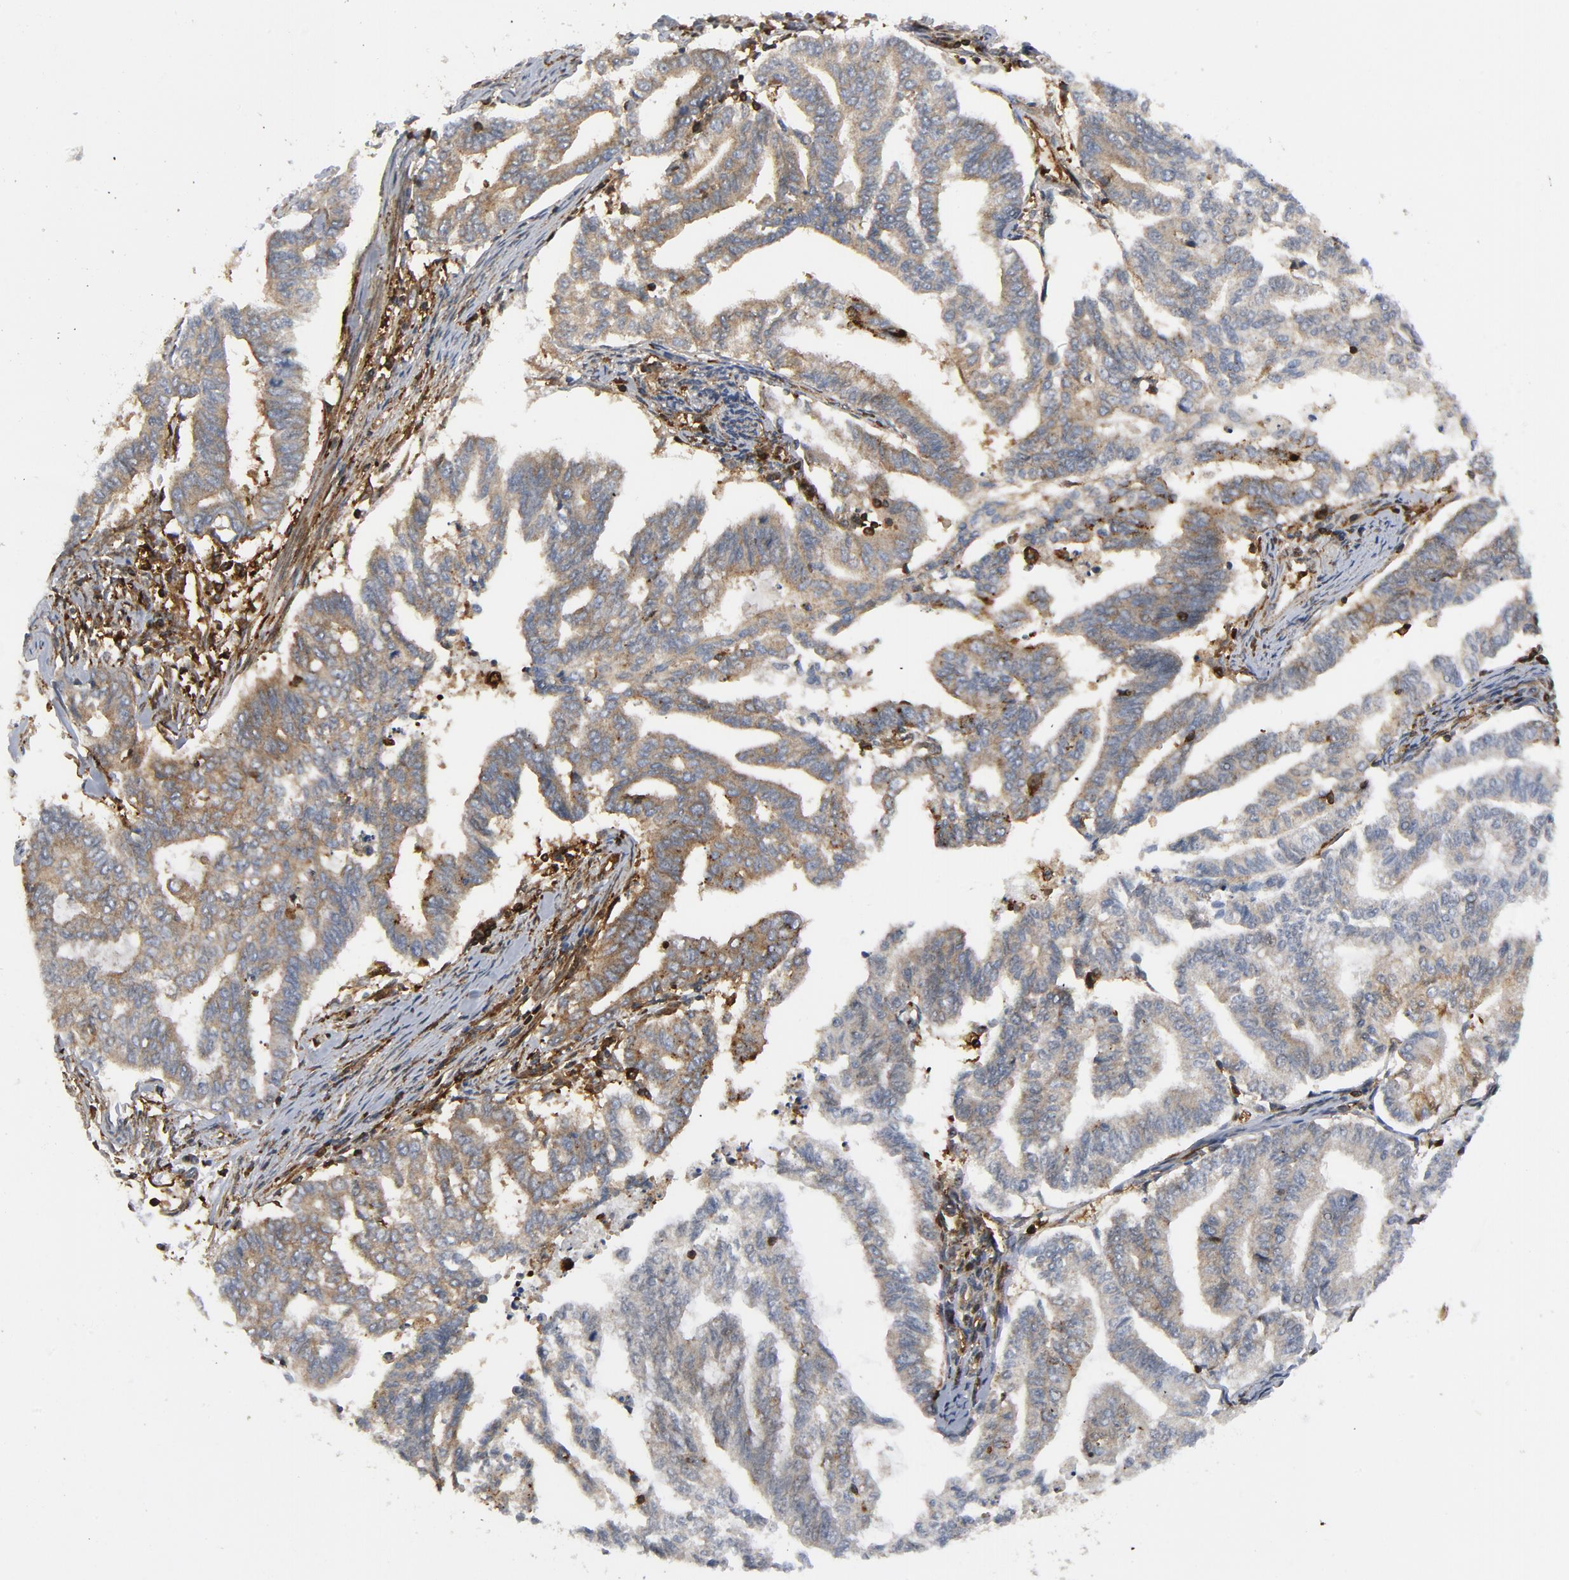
{"staining": {"intensity": "moderate", "quantity": ">75%", "location": "cytoplasmic/membranous"}, "tissue": "endometrial cancer", "cell_type": "Tumor cells", "image_type": "cancer", "snomed": [{"axis": "morphology", "description": "Adenocarcinoma, NOS"}, {"axis": "topography", "description": "Endometrium"}], "caption": "Protein staining by immunohistochemistry displays moderate cytoplasmic/membranous staining in approximately >75% of tumor cells in endometrial cancer (adenocarcinoma).", "gene": "YES1", "patient": {"sex": "female", "age": 79}}